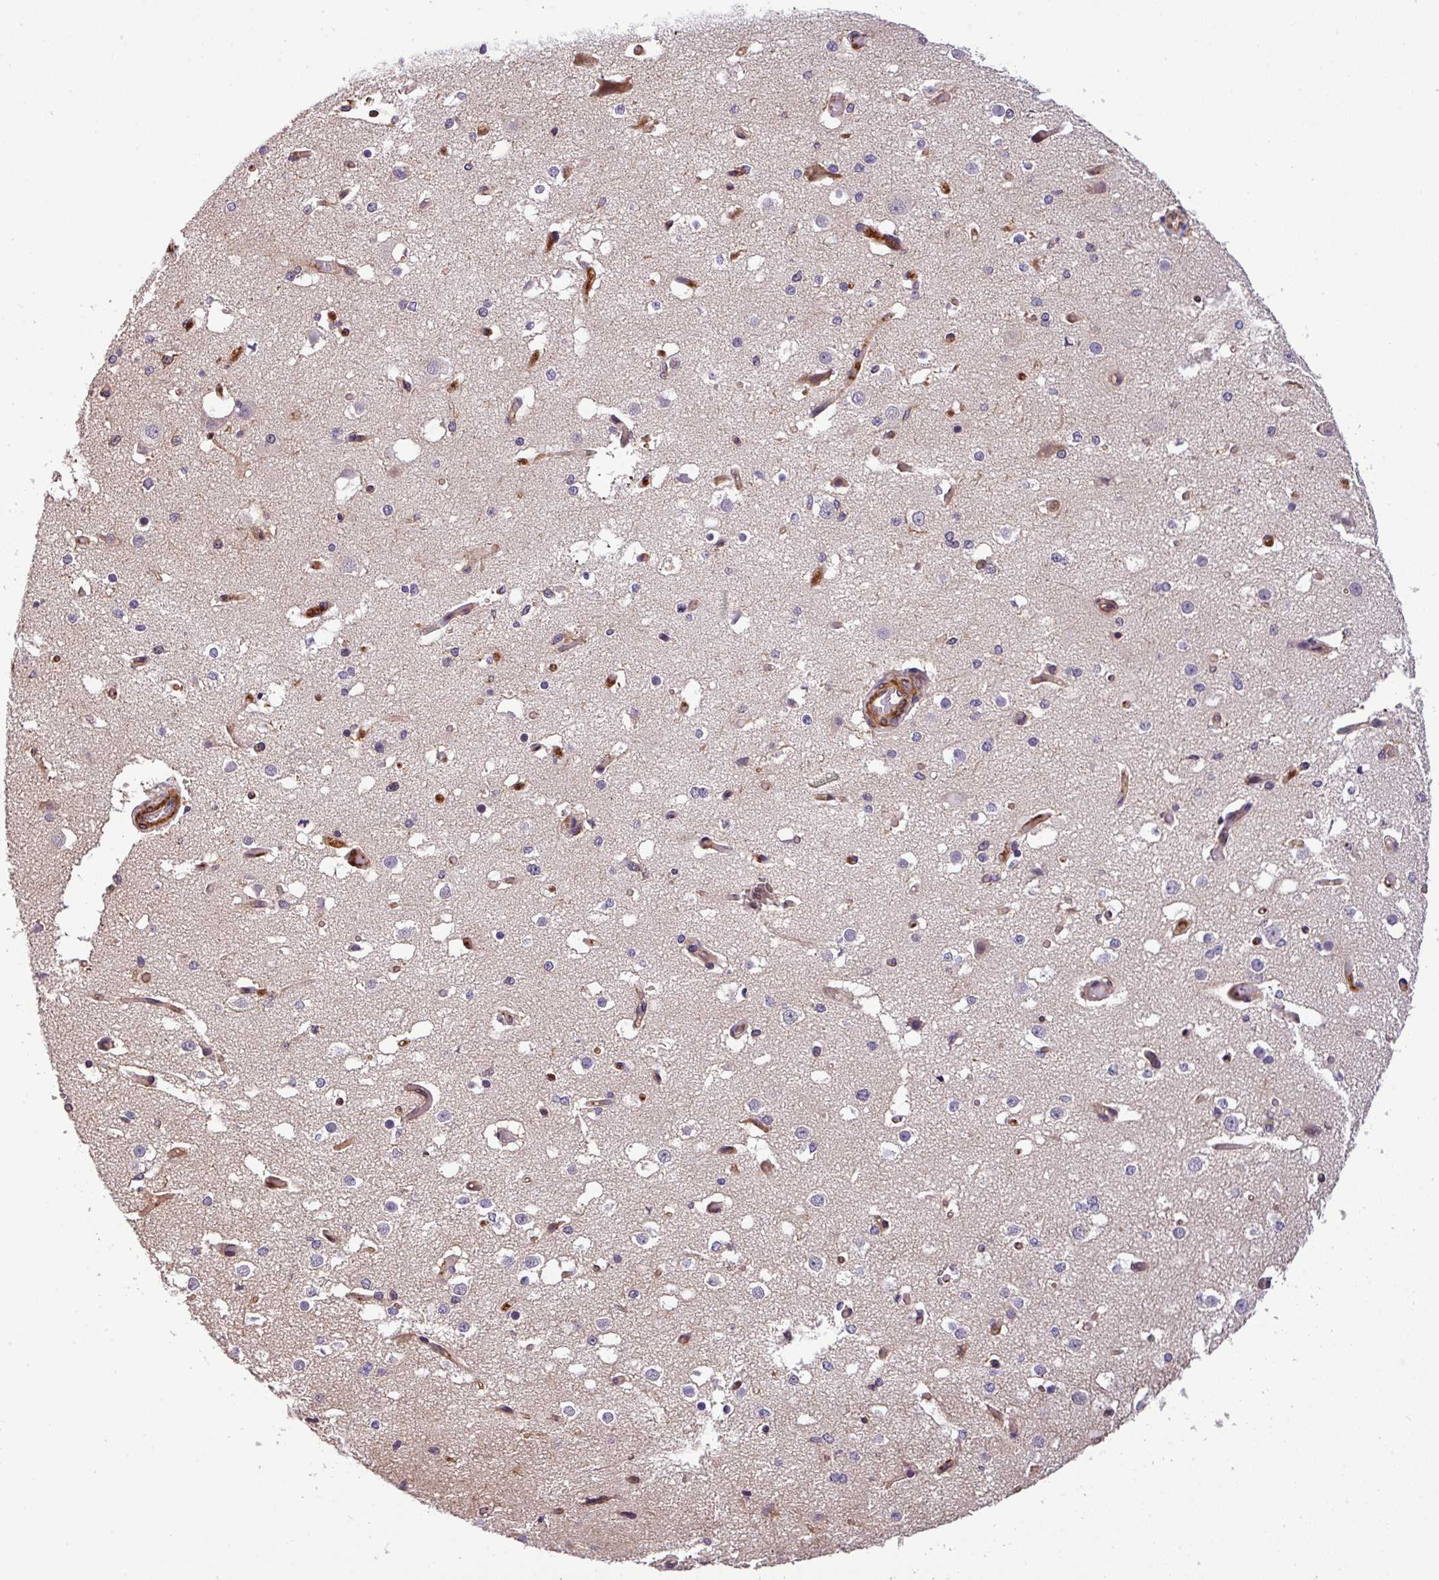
{"staining": {"intensity": "moderate", "quantity": ">75%", "location": "cytoplasmic/membranous"}, "tissue": "cerebral cortex", "cell_type": "Endothelial cells", "image_type": "normal", "snomed": [{"axis": "morphology", "description": "Normal tissue, NOS"}, {"axis": "morphology", "description": "Inflammation, NOS"}, {"axis": "topography", "description": "Cerebral cortex"}], "caption": "Immunohistochemistry histopathology image of unremarkable cerebral cortex: human cerebral cortex stained using IHC shows medium levels of moderate protein expression localized specifically in the cytoplasmic/membranous of endothelial cells, appearing as a cytoplasmic/membranous brown color.", "gene": "CASS4", "patient": {"sex": "male", "age": 6}}